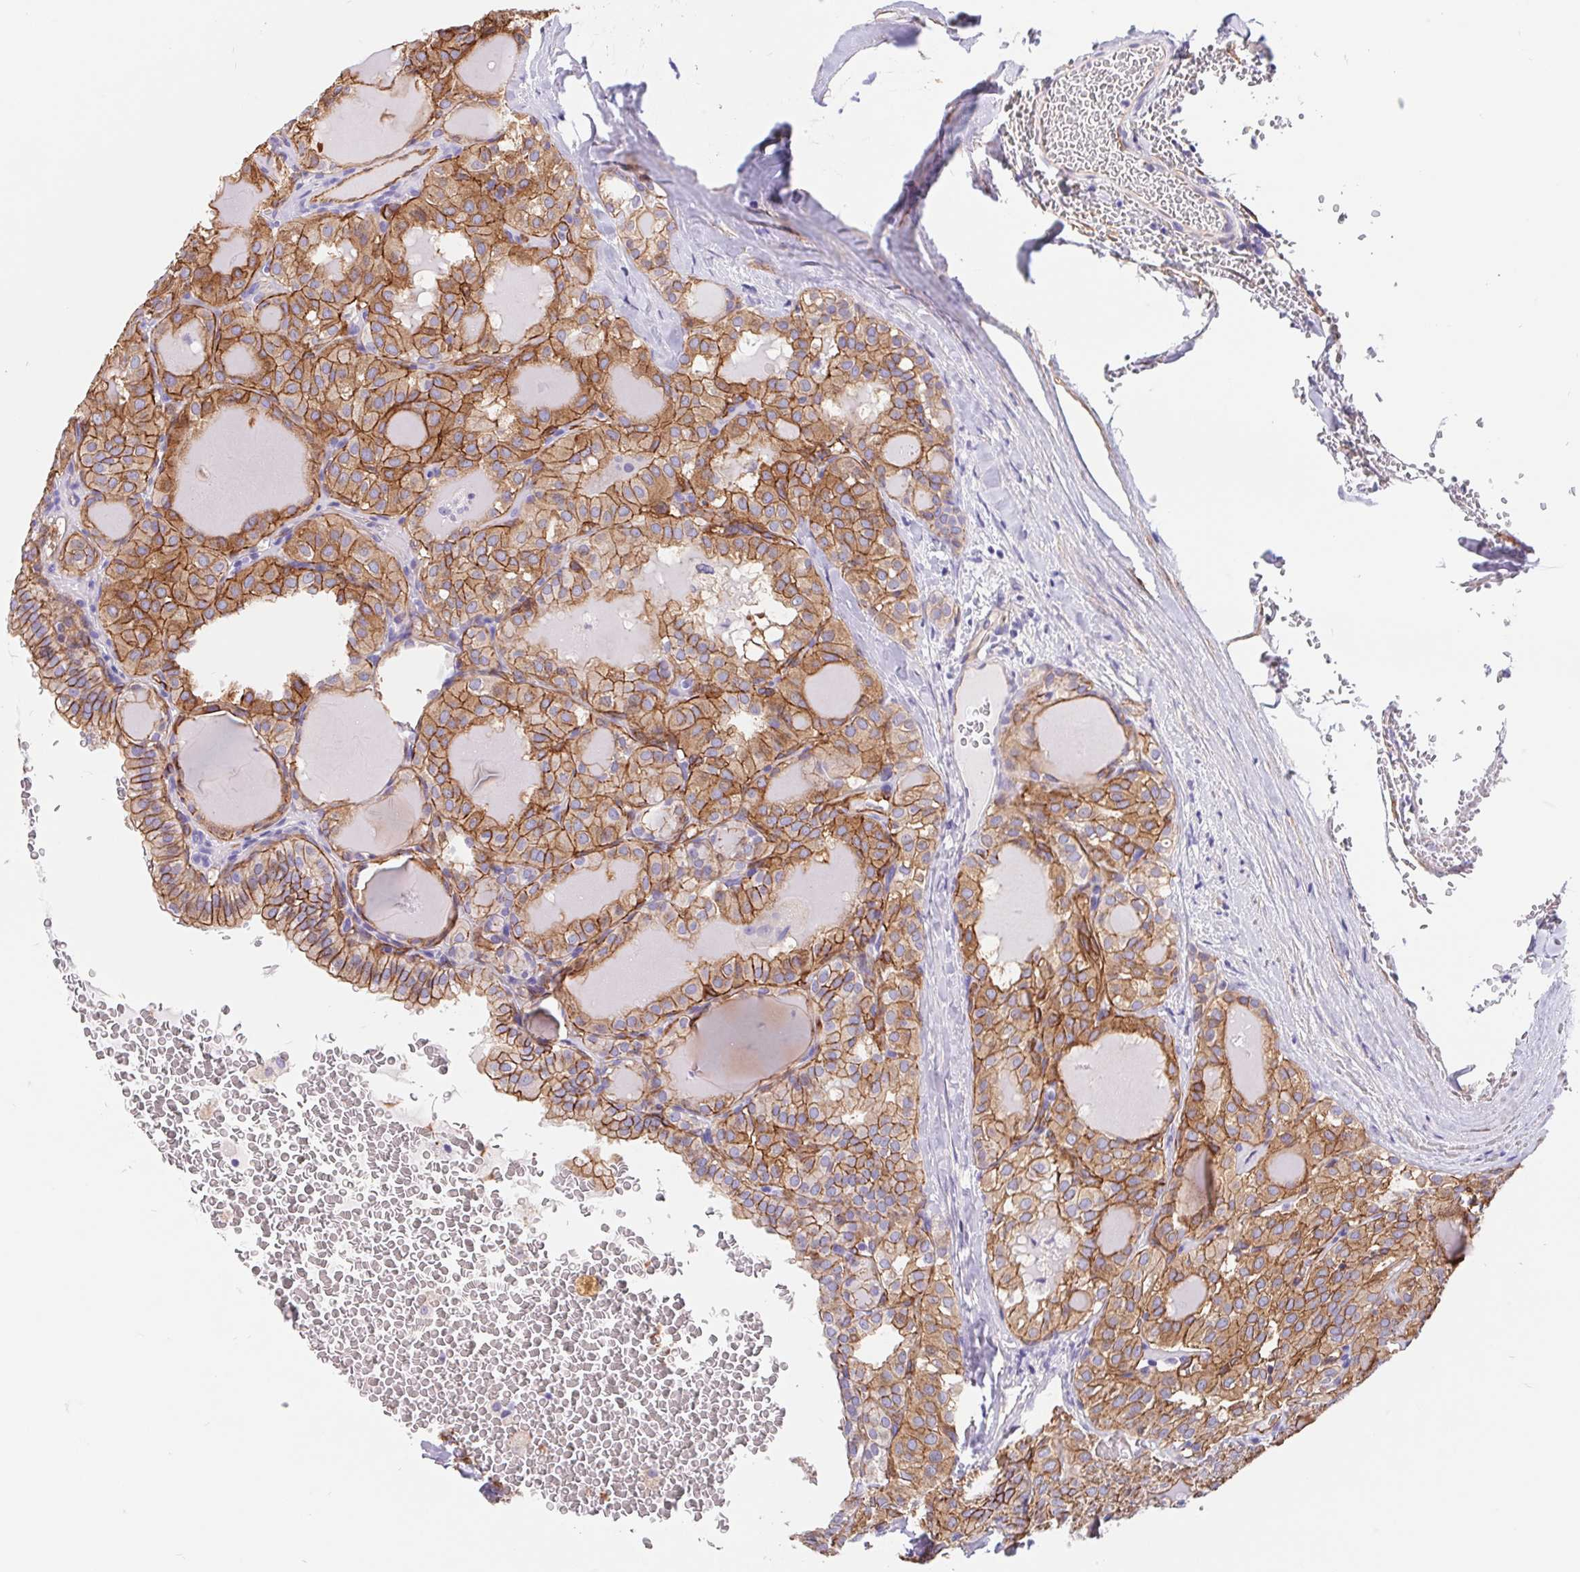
{"staining": {"intensity": "moderate", "quantity": ">75%", "location": "cytoplasmic/membranous"}, "tissue": "thyroid cancer", "cell_type": "Tumor cells", "image_type": "cancer", "snomed": [{"axis": "morphology", "description": "Papillary adenocarcinoma, NOS"}, {"axis": "topography", "description": "Thyroid gland"}], "caption": "This micrograph shows thyroid papillary adenocarcinoma stained with immunohistochemistry to label a protein in brown. The cytoplasmic/membranous of tumor cells show moderate positivity for the protein. Nuclei are counter-stained blue.", "gene": "LIMCH1", "patient": {"sex": "male", "age": 20}}